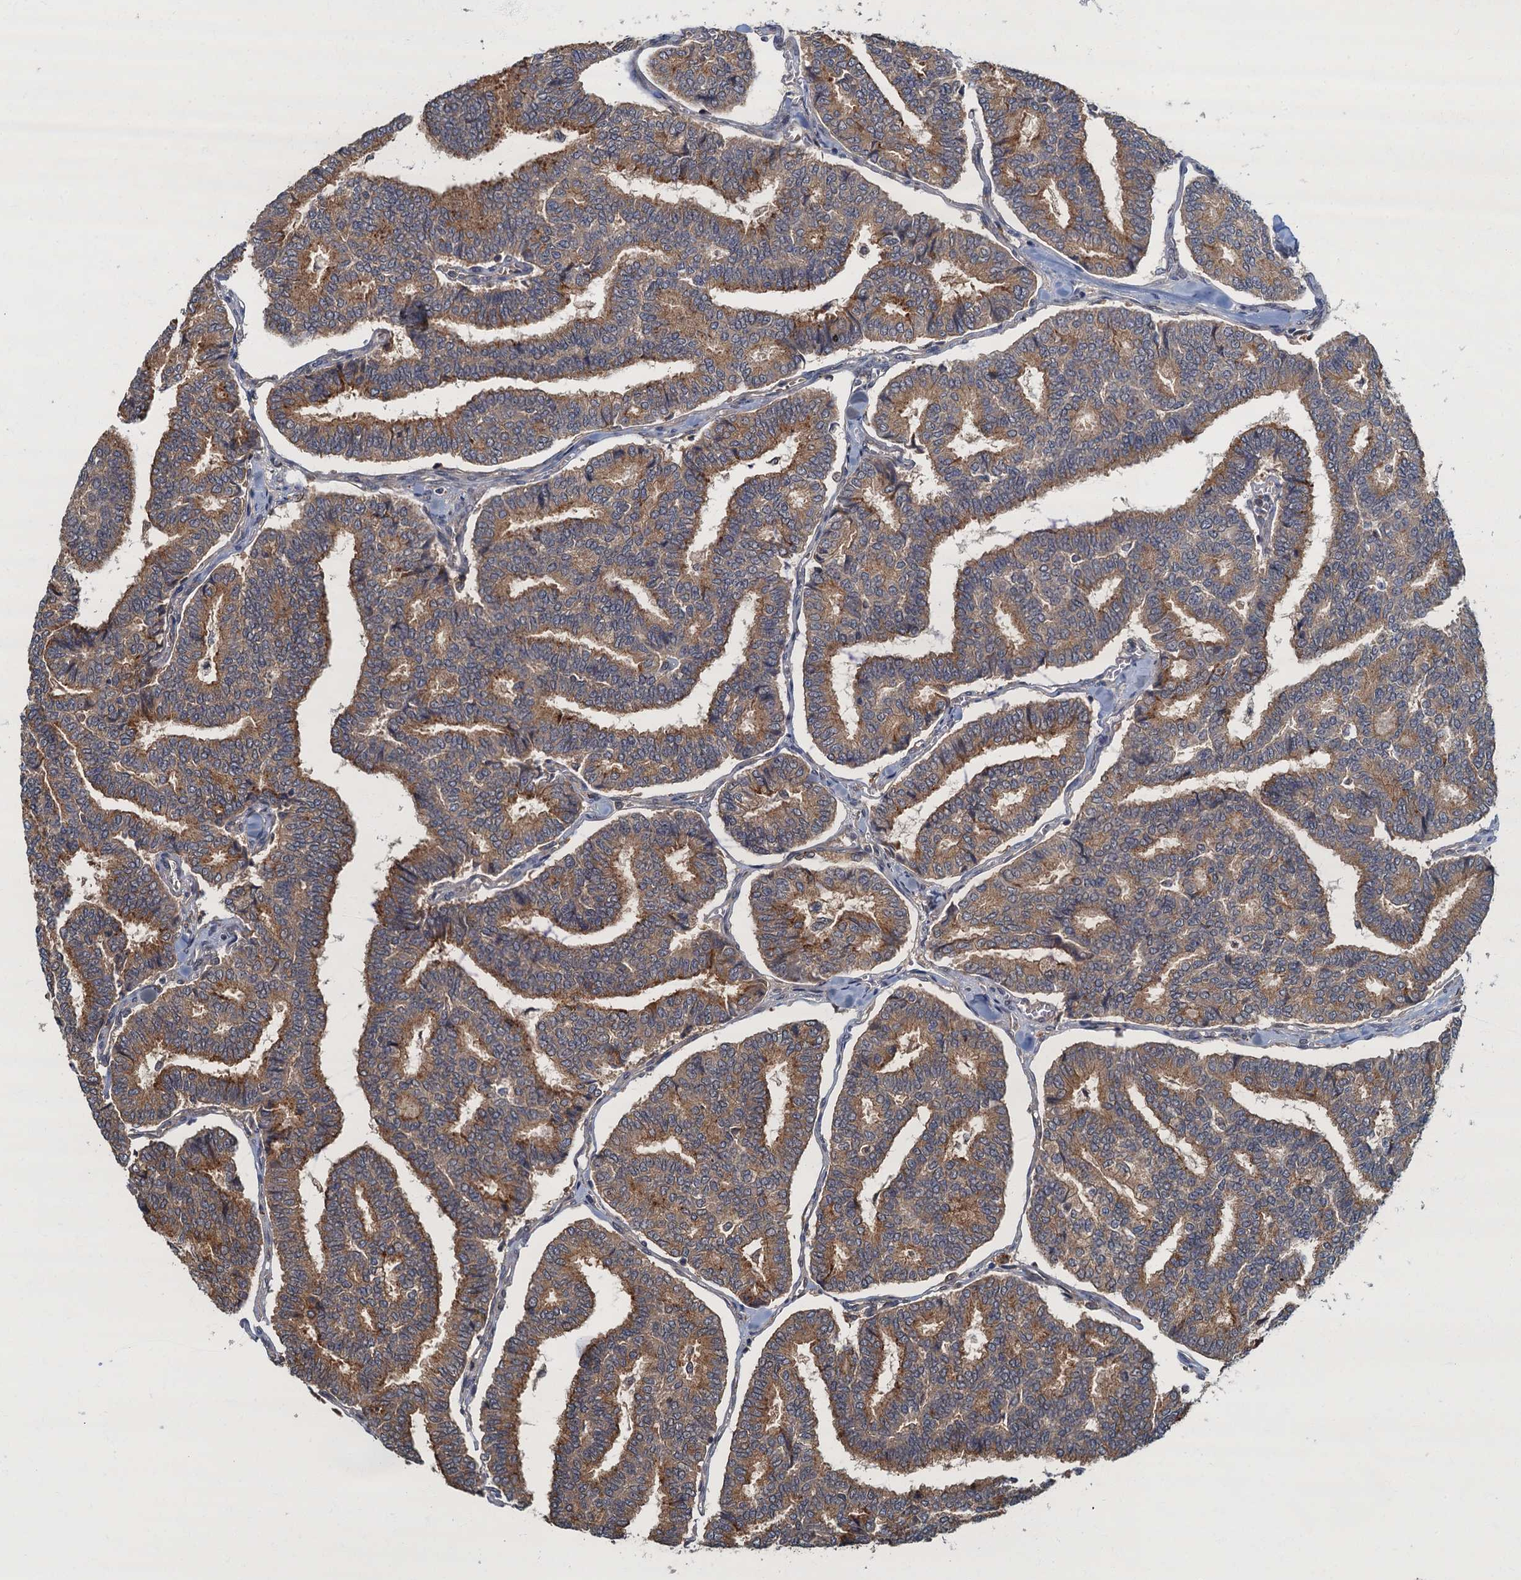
{"staining": {"intensity": "moderate", "quantity": ">75%", "location": "cytoplasmic/membranous"}, "tissue": "thyroid cancer", "cell_type": "Tumor cells", "image_type": "cancer", "snomed": [{"axis": "morphology", "description": "Papillary adenocarcinoma, NOS"}, {"axis": "topography", "description": "Thyroid gland"}], "caption": "An image showing moderate cytoplasmic/membranous staining in approximately >75% of tumor cells in thyroid papillary adenocarcinoma, as visualized by brown immunohistochemical staining.", "gene": "TBCK", "patient": {"sex": "female", "age": 35}}